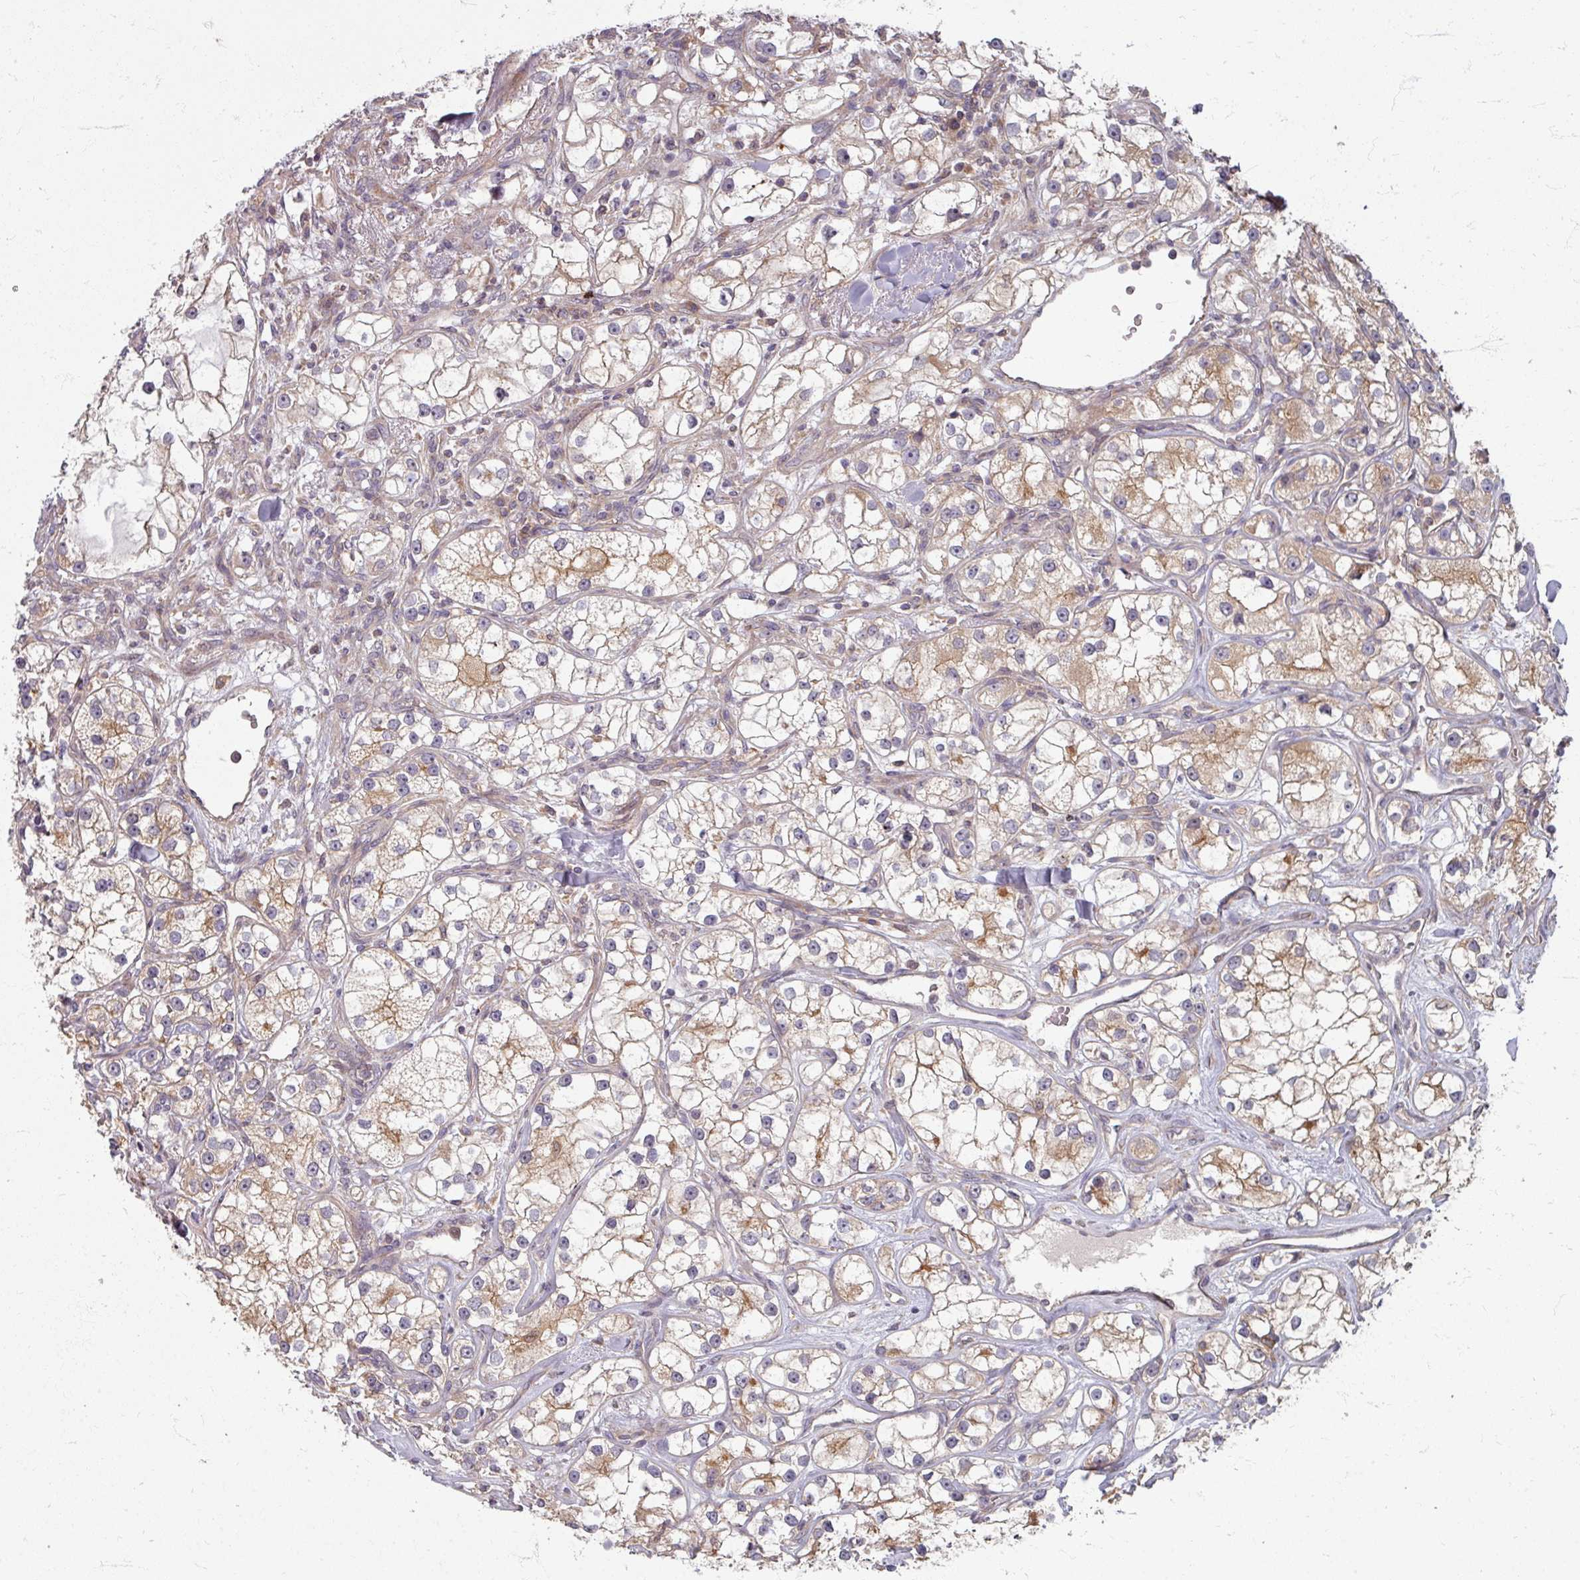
{"staining": {"intensity": "moderate", "quantity": "25%-75%", "location": "cytoplasmic/membranous"}, "tissue": "renal cancer", "cell_type": "Tumor cells", "image_type": "cancer", "snomed": [{"axis": "morphology", "description": "Adenocarcinoma, NOS"}, {"axis": "topography", "description": "Kidney"}], "caption": "Moderate cytoplasmic/membranous staining for a protein is present in approximately 25%-75% of tumor cells of adenocarcinoma (renal) using IHC.", "gene": "STAM", "patient": {"sex": "male", "age": 77}}